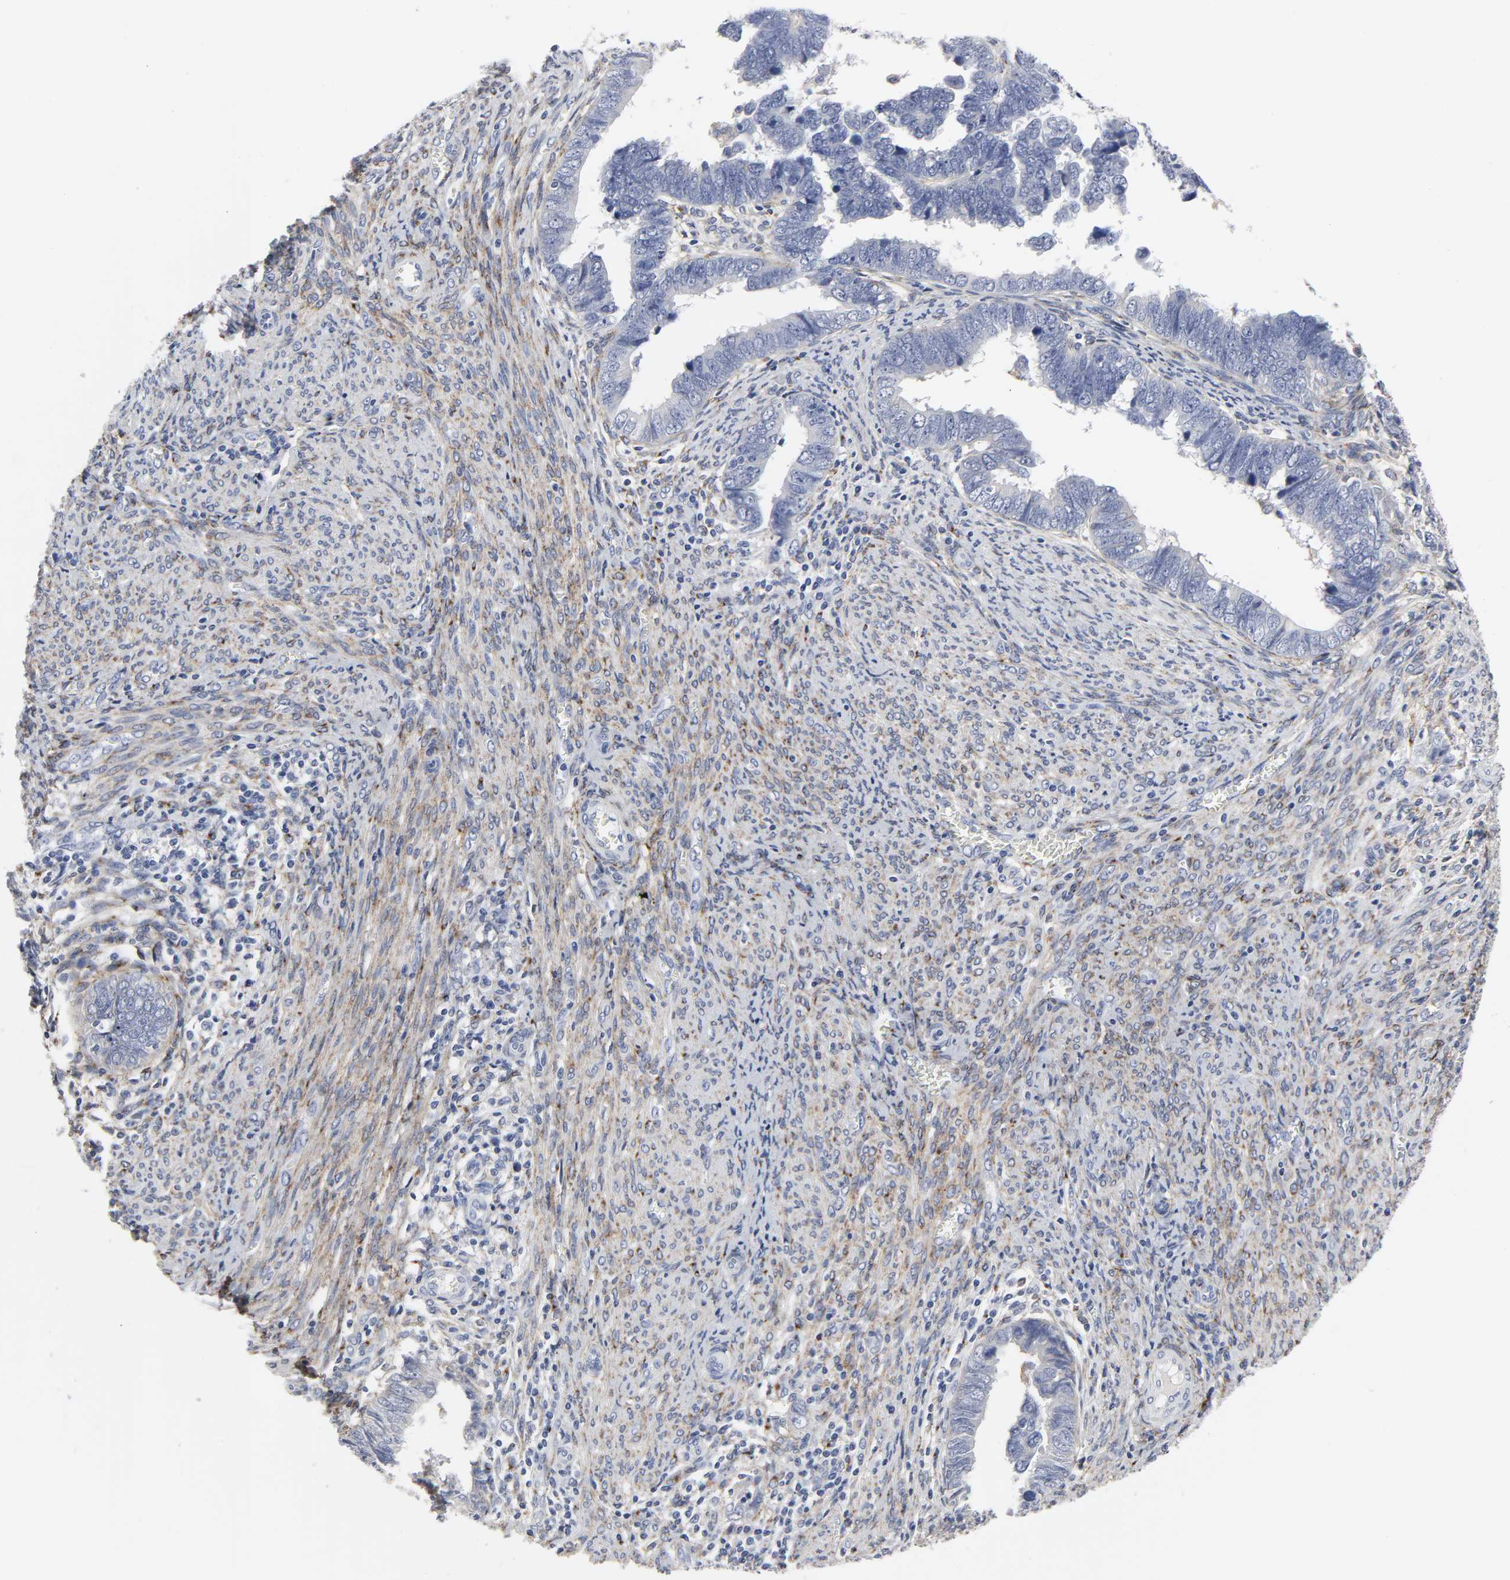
{"staining": {"intensity": "negative", "quantity": "none", "location": "none"}, "tissue": "endometrial cancer", "cell_type": "Tumor cells", "image_type": "cancer", "snomed": [{"axis": "morphology", "description": "Adenocarcinoma, NOS"}, {"axis": "topography", "description": "Endometrium"}], "caption": "IHC of human endometrial cancer exhibits no expression in tumor cells.", "gene": "LRP1", "patient": {"sex": "female", "age": 75}}